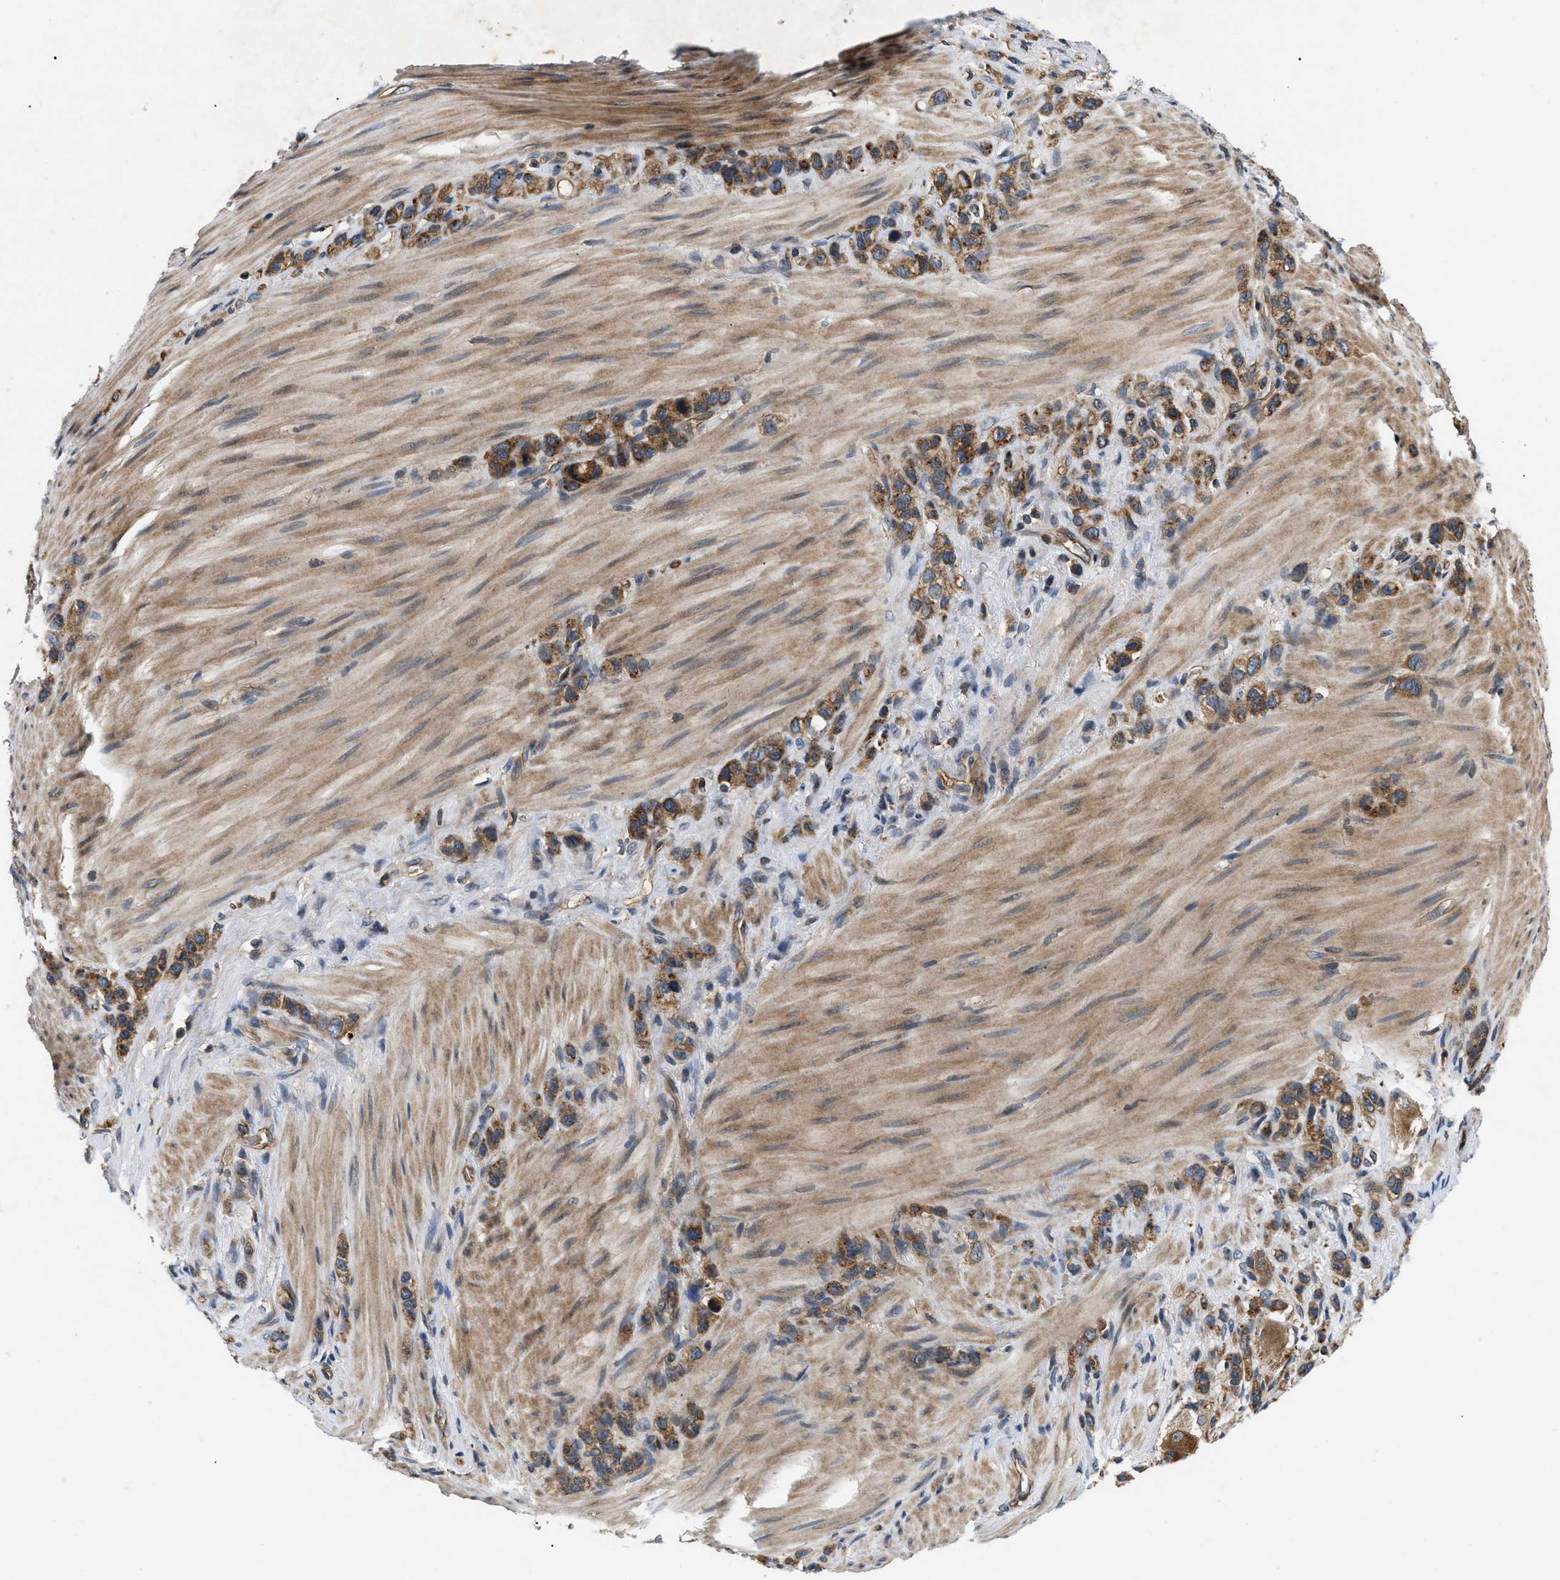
{"staining": {"intensity": "moderate", "quantity": ">75%", "location": "cytoplasmic/membranous"}, "tissue": "stomach cancer", "cell_type": "Tumor cells", "image_type": "cancer", "snomed": [{"axis": "morphology", "description": "Adenocarcinoma, NOS"}, {"axis": "morphology", "description": "Adenocarcinoma, High grade"}, {"axis": "topography", "description": "Stomach, upper"}, {"axis": "topography", "description": "Stomach, lower"}], "caption": "A brown stain highlights moderate cytoplasmic/membranous expression of a protein in stomach cancer (adenocarcinoma) tumor cells.", "gene": "HMGCR", "patient": {"sex": "female", "age": 65}}